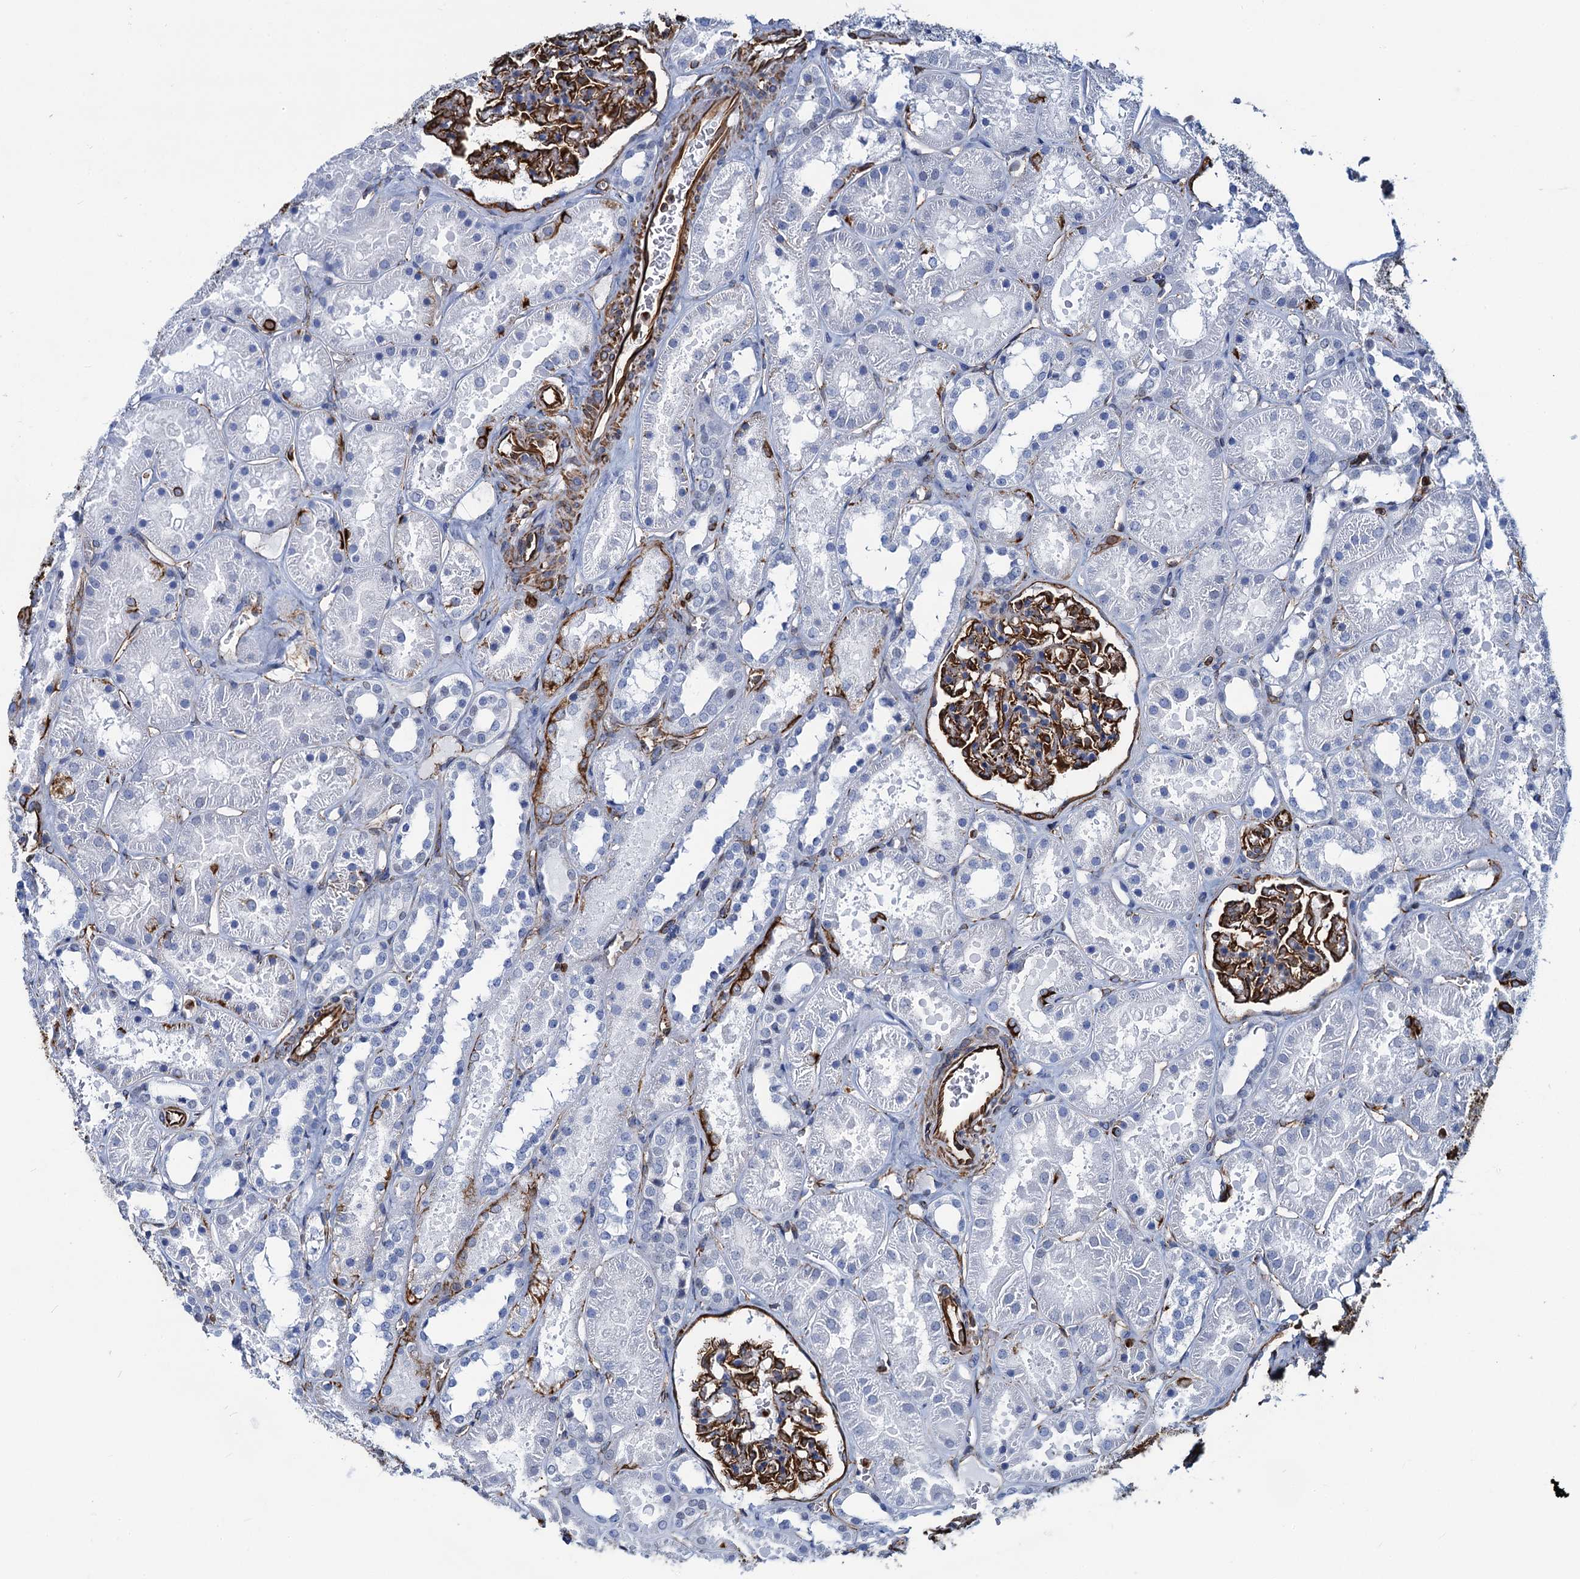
{"staining": {"intensity": "strong", "quantity": "25%-75%", "location": "cytoplasmic/membranous"}, "tissue": "kidney", "cell_type": "Cells in glomeruli", "image_type": "normal", "snomed": [{"axis": "morphology", "description": "Normal tissue, NOS"}, {"axis": "topography", "description": "Kidney"}], "caption": "A brown stain highlights strong cytoplasmic/membranous expression of a protein in cells in glomeruli of normal human kidney. The protein is shown in brown color, while the nuclei are stained blue.", "gene": "PGM2", "patient": {"sex": "female", "age": 41}}